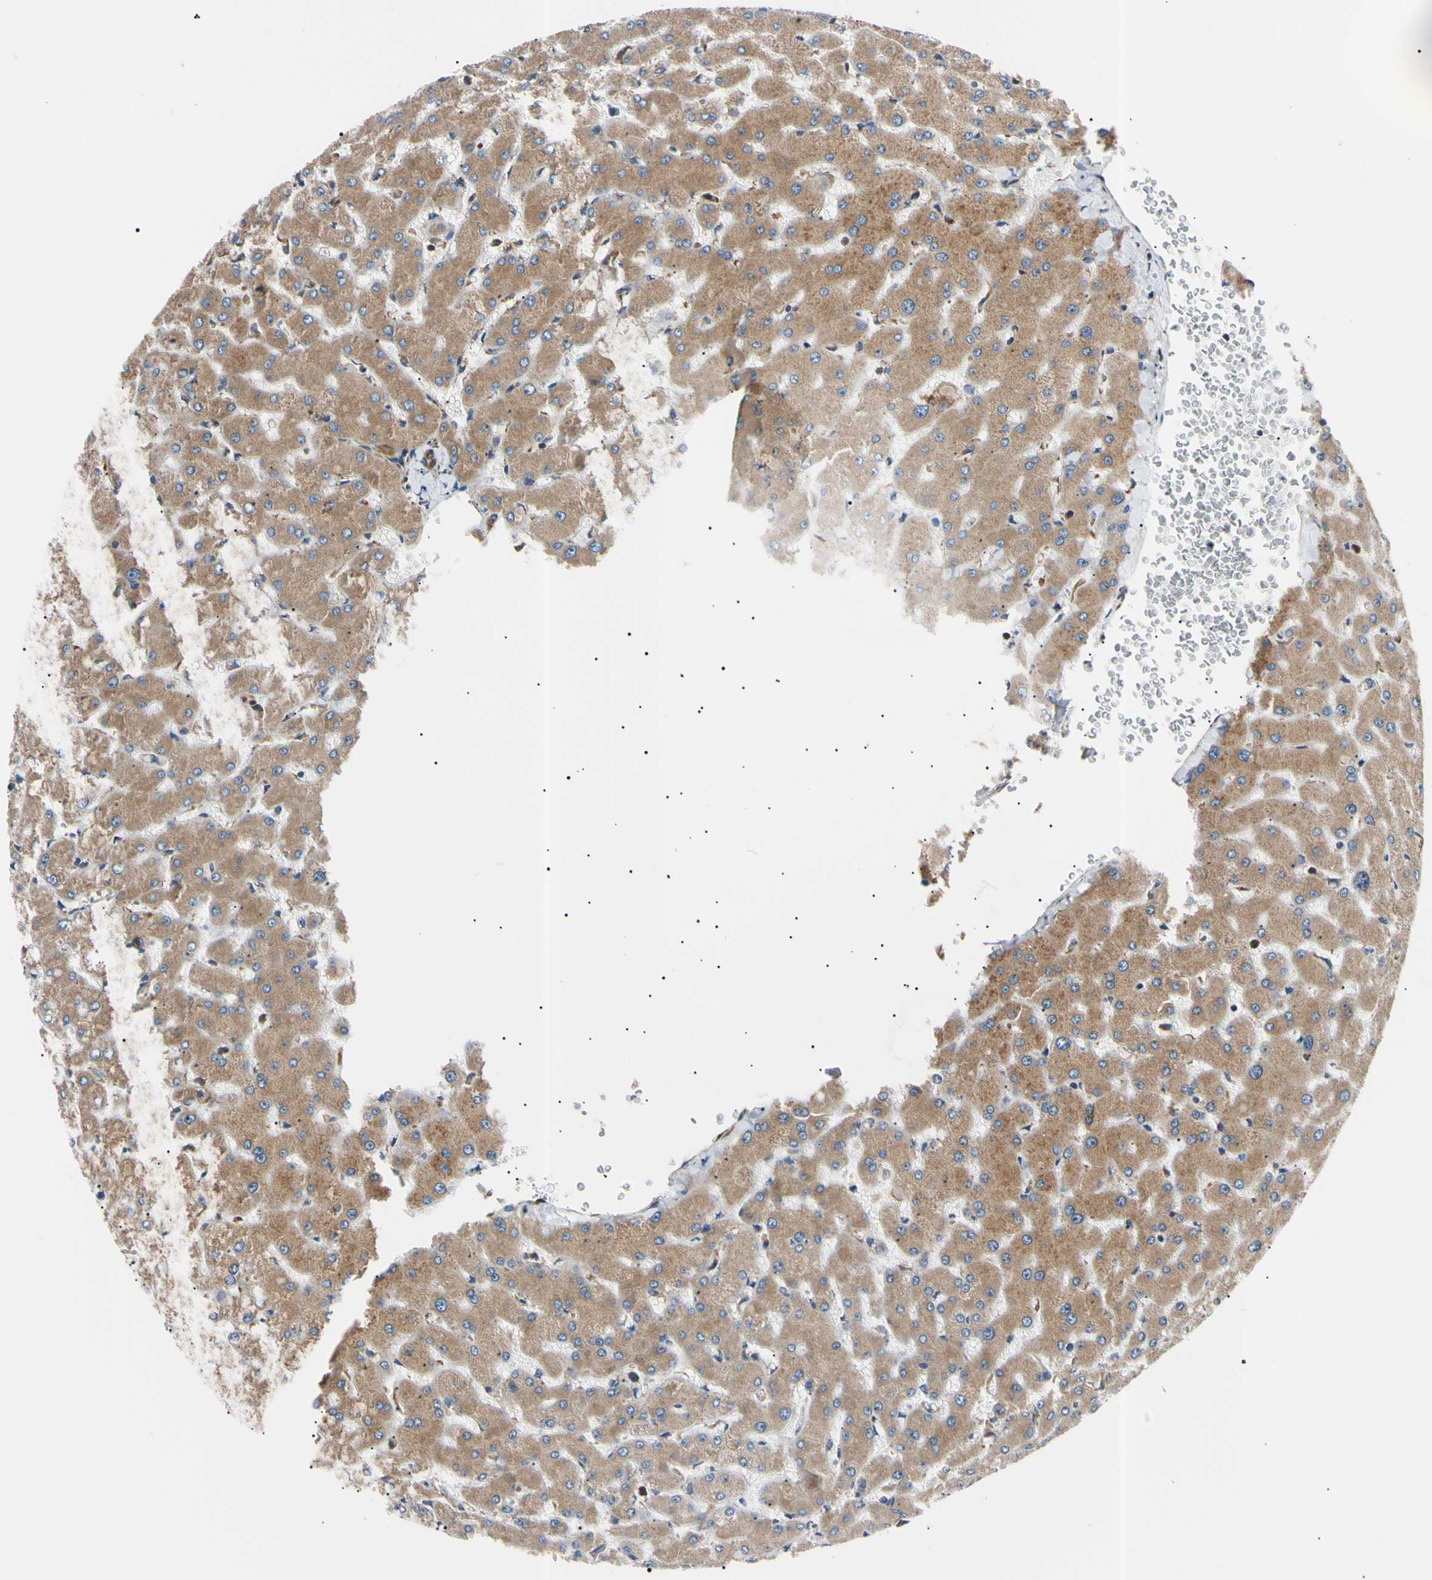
{"staining": {"intensity": "weak", "quantity": "25%-75%", "location": "cytoplasmic/membranous"}, "tissue": "liver", "cell_type": "Cholangiocytes", "image_type": "normal", "snomed": [{"axis": "morphology", "description": "Normal tissue, NOS"}, {"axis": "topography", "description": "Liver"}], "caption": "DAB (3,3'-diaminobenzidine) immunohistochemical staining of unremarkable human liver shows weak cytoplasmic/membranous protein expression in about 25%-75% of cholangiocytes. (DAB = brown stain, brightfield microscopy at high magnification).", "gene": "VAPA", "patient": {"sex": "female", "age": 63}}